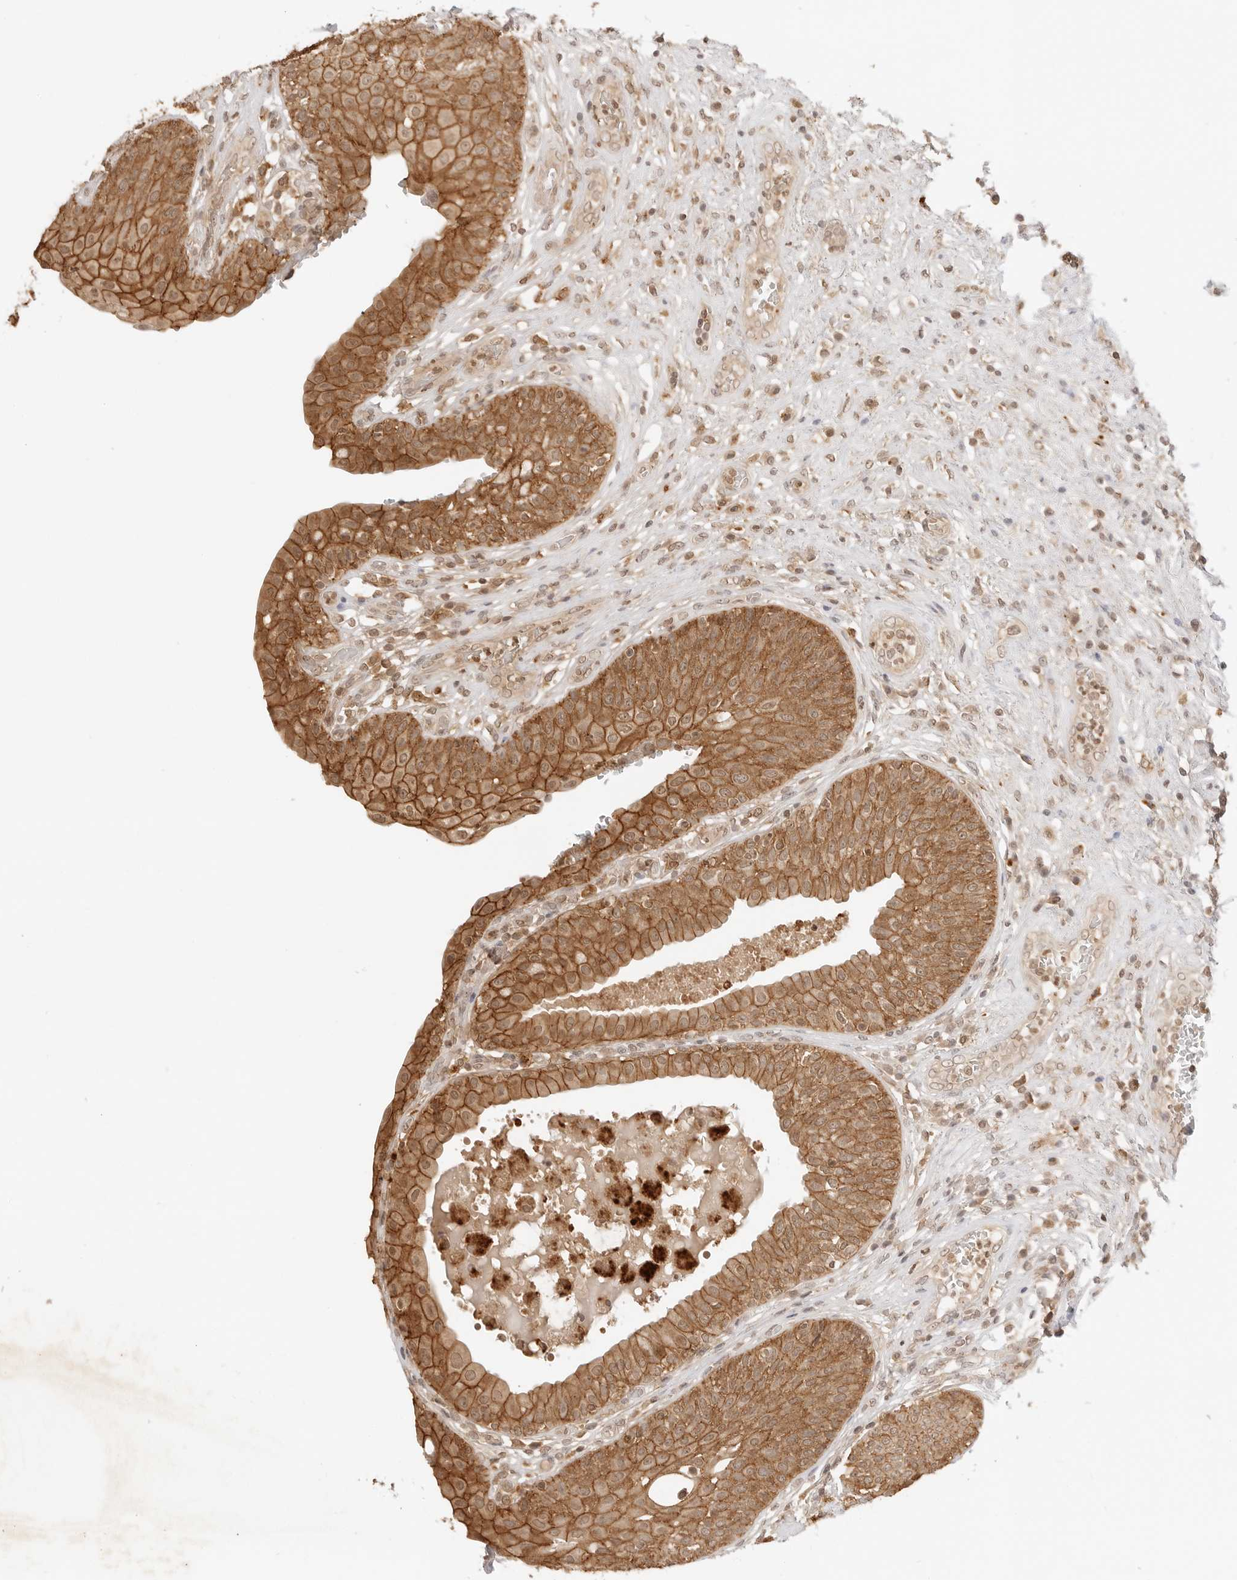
{"staining": {"intensity": "strong", "quantity": ">75%", "location": "cytoplasmic/membranous"}, "tissue": "urinary bladder", "cell_type": "Urothelial cells", "image_type": "normal", "snomed": [{"axis": "morphology", "description": "Normal tissue, NOS"}, {"axis": "topography", "description": "Urinary bladder"}], "caption": "Immunohistochemistry (IHC) (DAB) staining of benign urinary bladder shows strong cytoplasmic/membranous protein positivity in about >75% of urothelial cells.", "gene": "EPHA1", "patient": {"sex": "female", "age": 62}}